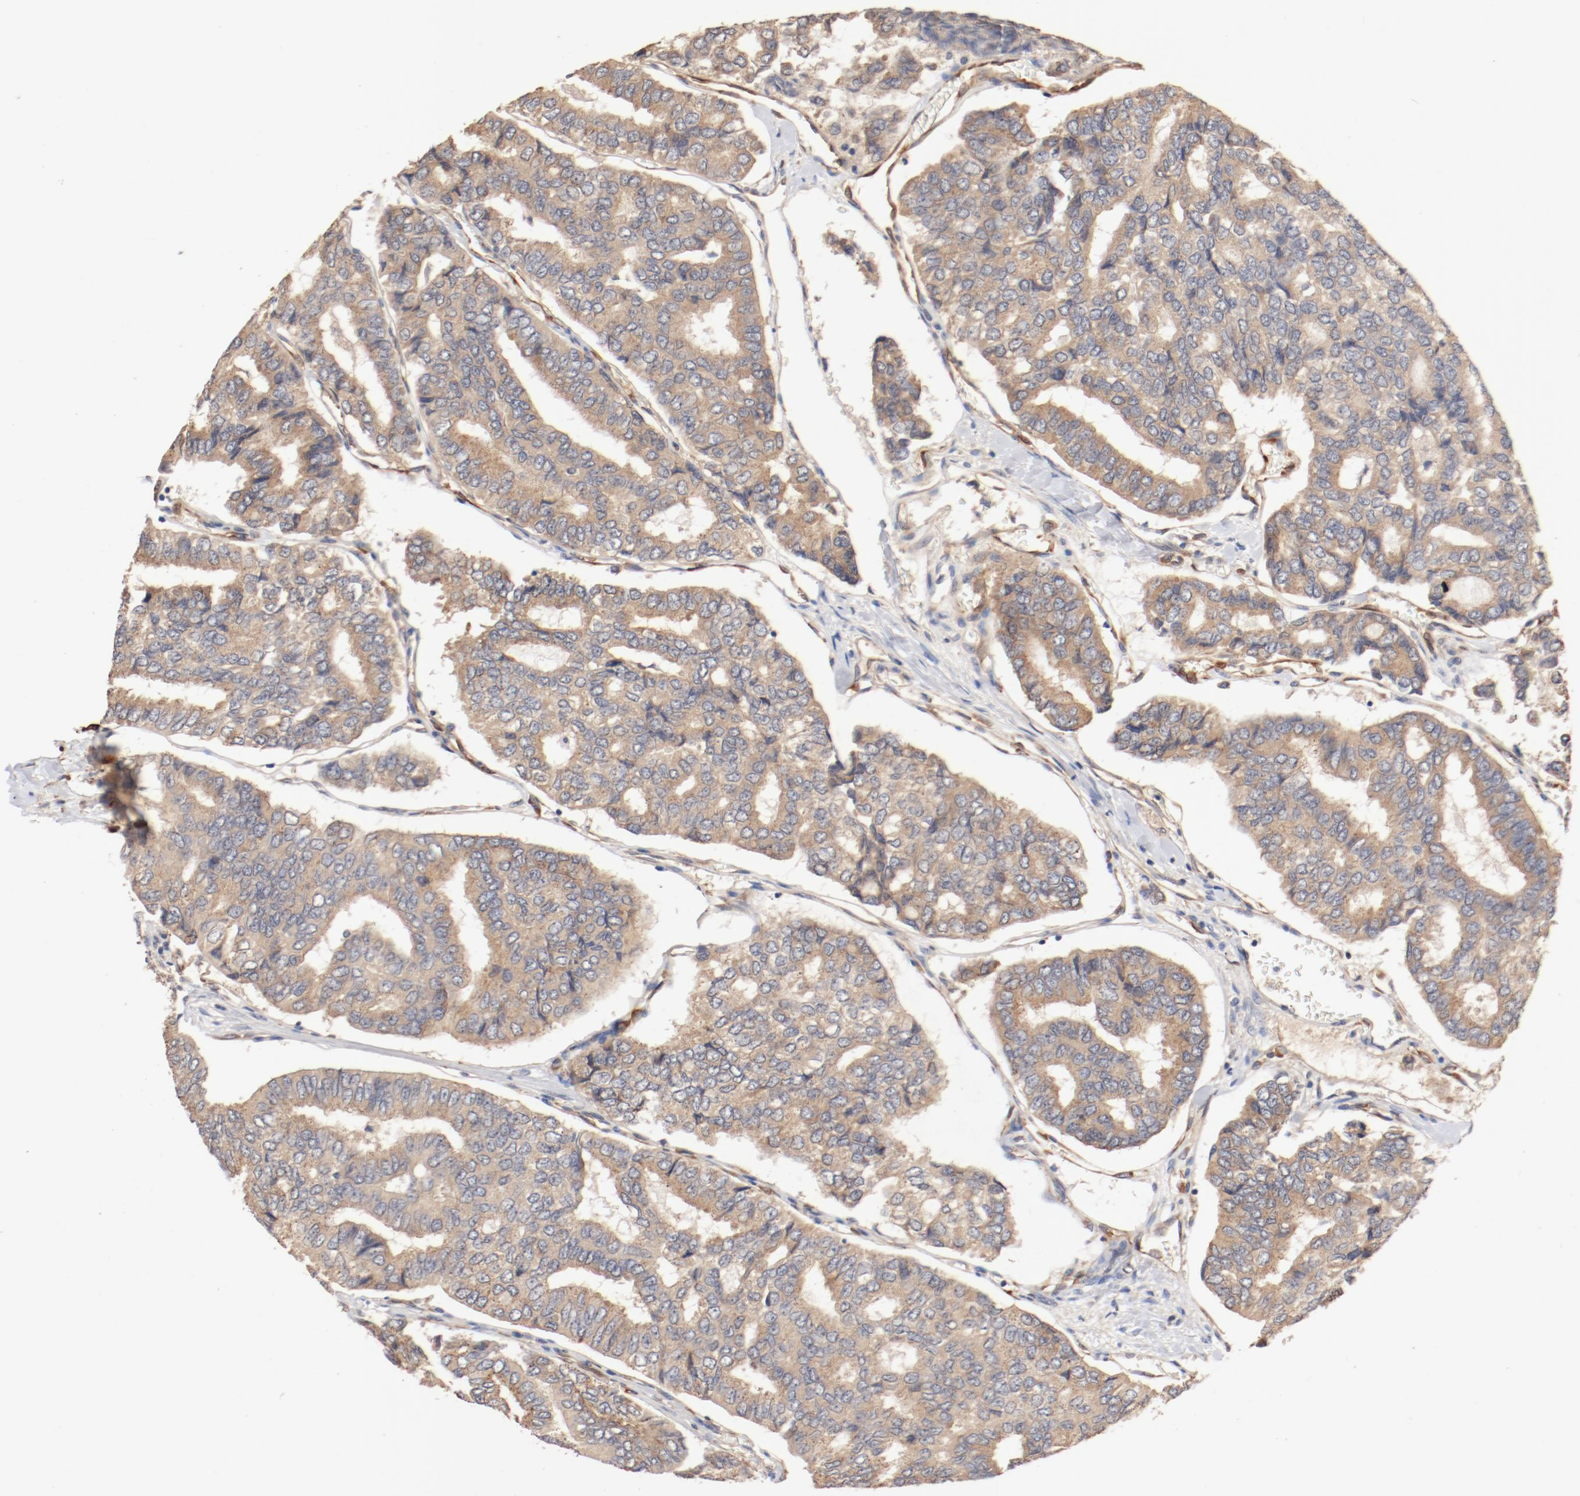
{"staining": {"intensity": "weak", "quantity": ">75%", "location": "cytoplasmic/membranous"}, "tissue": "thyroid cancer", "cell_type": "Tumor cells", "image_type": "cancer", "snomed": [{"axis": "morphology", "description": "Papillary adenocarcinoma, NOS"}, {"axis": "topography", "description": "Thyroid gland"}], "caption": "A low amount of weak cytoplasmic/membranous staining is appreciated in about >75% of tumor cells in papillary adenocarcinoma (thyroid) tissue.", "gene": "UBE2J1", "patient": {"sex": "female", "age": 35}}